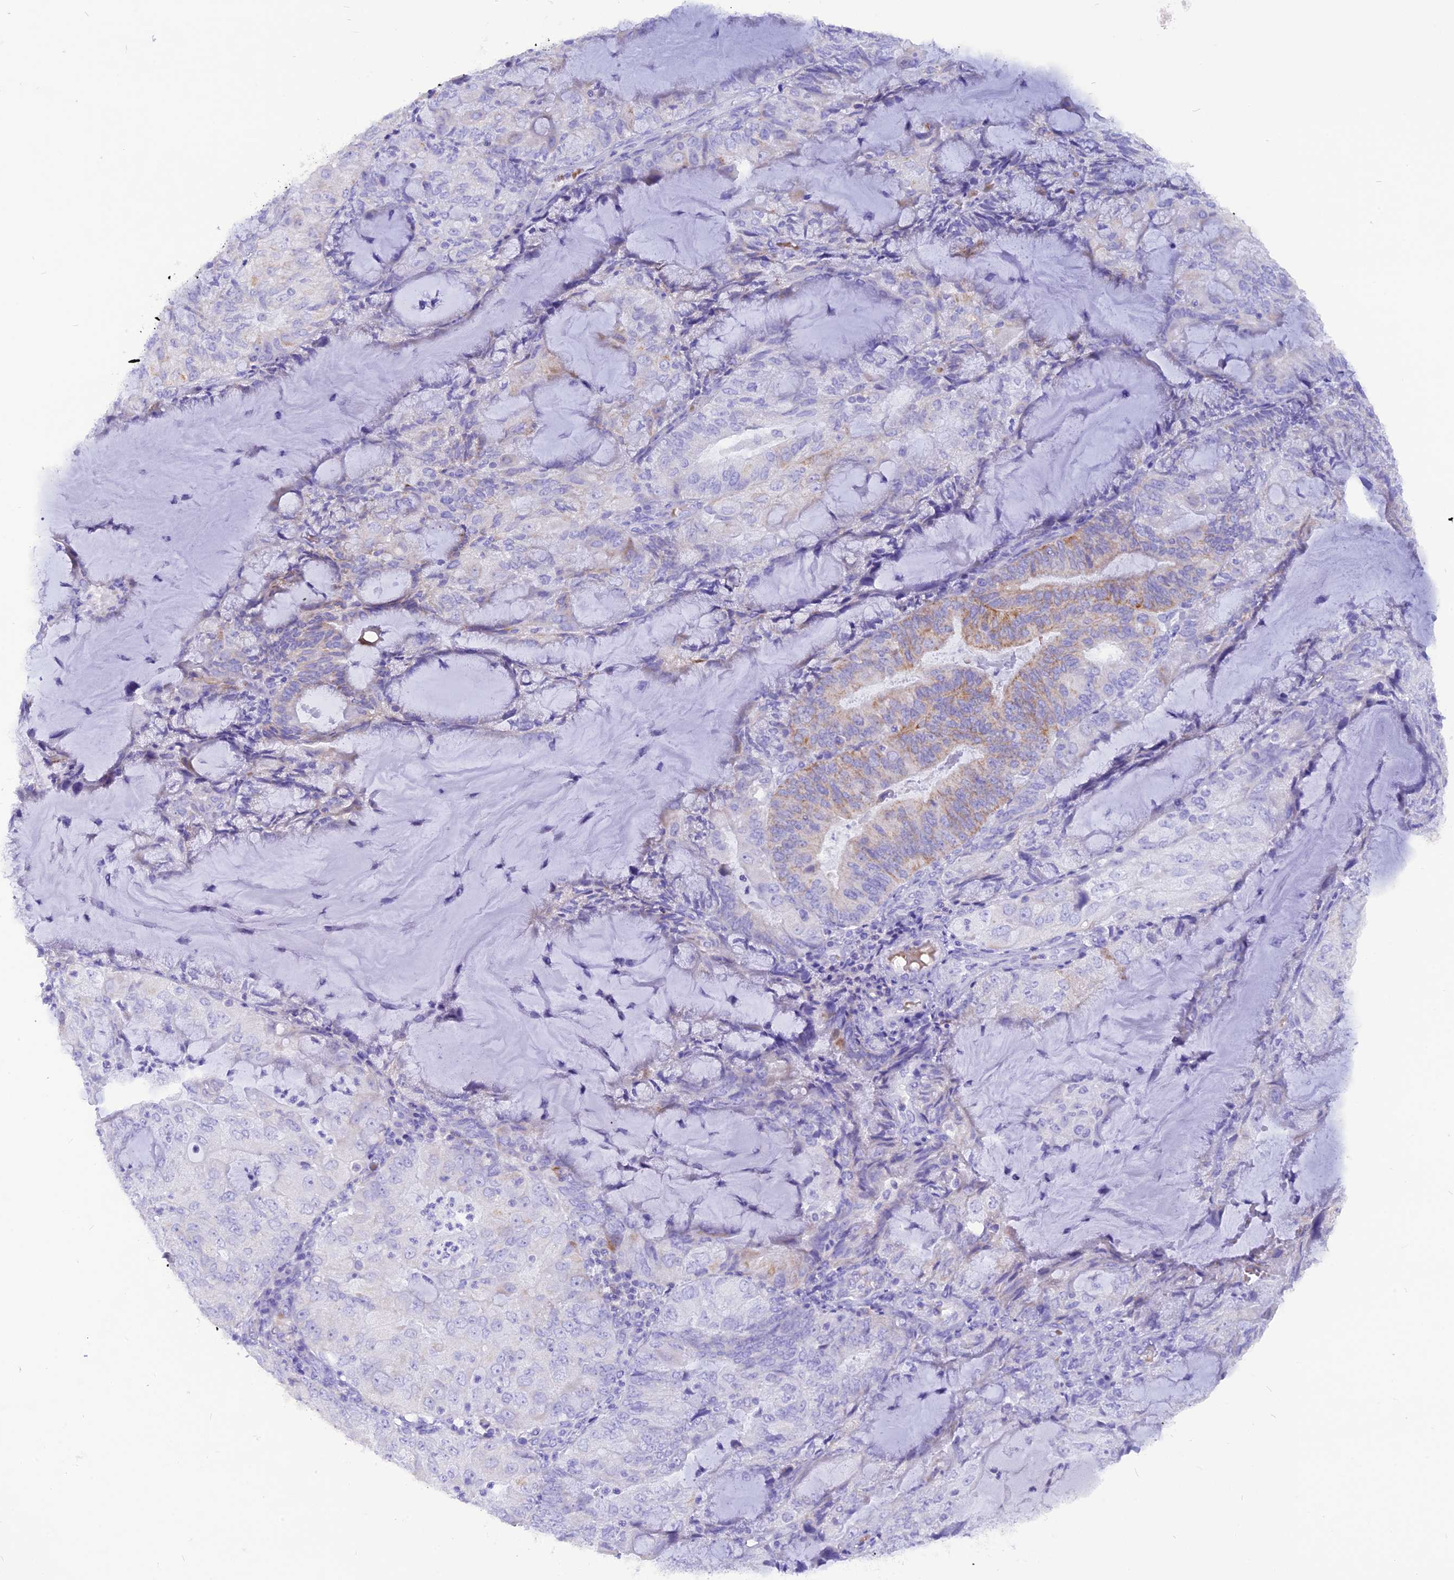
{"staining": {"intensity": "weak", "quantity": "<25%", "location": "cytoplasmic/membranous"}, "tissue": "endometrial cancer", "cell_type": "Tumor cells", "image_type": "cancer", "snomed": [{"axis": "morphology", "description": "Adenocarcinoma, NOS"}, {"axis": "topography", "description": "Endometrium"}], "caption": "Photomicrograph shows no protein staining in tumor cells of endometrial cancer tissue. (IHC, brightfield microscopy, high magnification).", "gene": "GLYATL1", "patient": {"sex": "female", "age": 81}}